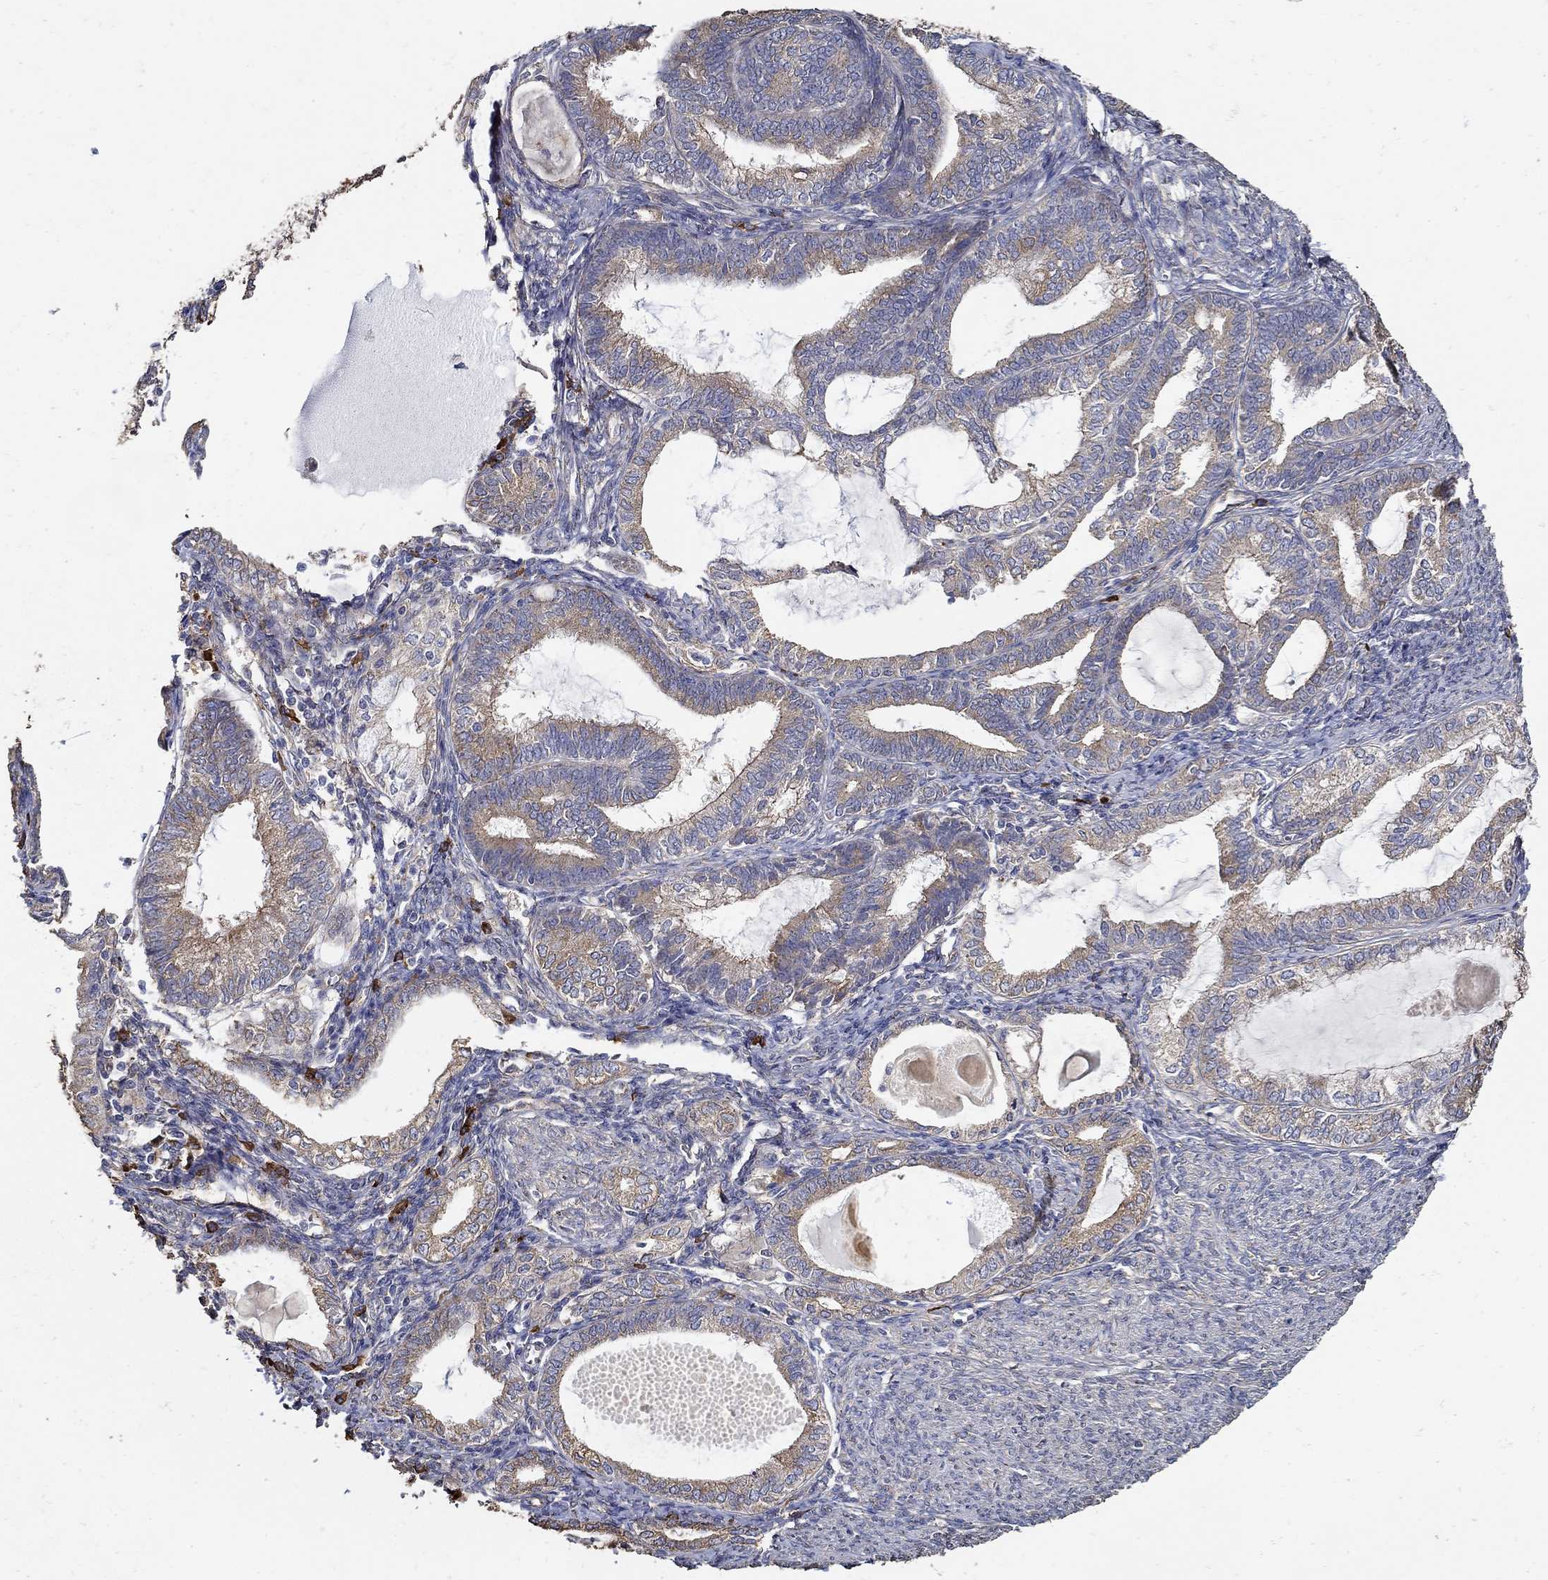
{"staining": {"intensity": "moderate", "quantity": "<25%", "location": "cytoplasmic/membranous"}, "tissue": "endometrial cancer", "cell_type": "Tumor cells", "image_type": "cancer", "snomed": [{"axis": "morphology", "description": "Adenocarcinoma, NOS"}, {"axis": "topography", "description": "Endometrium"}], "caption": "Endometrial cancer stained with immunohistochemistry displays moderate cytoplasmic/membranous staining in about <25% of tumor cells.", "gene": "EMILIN3", "patient": {"sex": "female", "age": 86}}